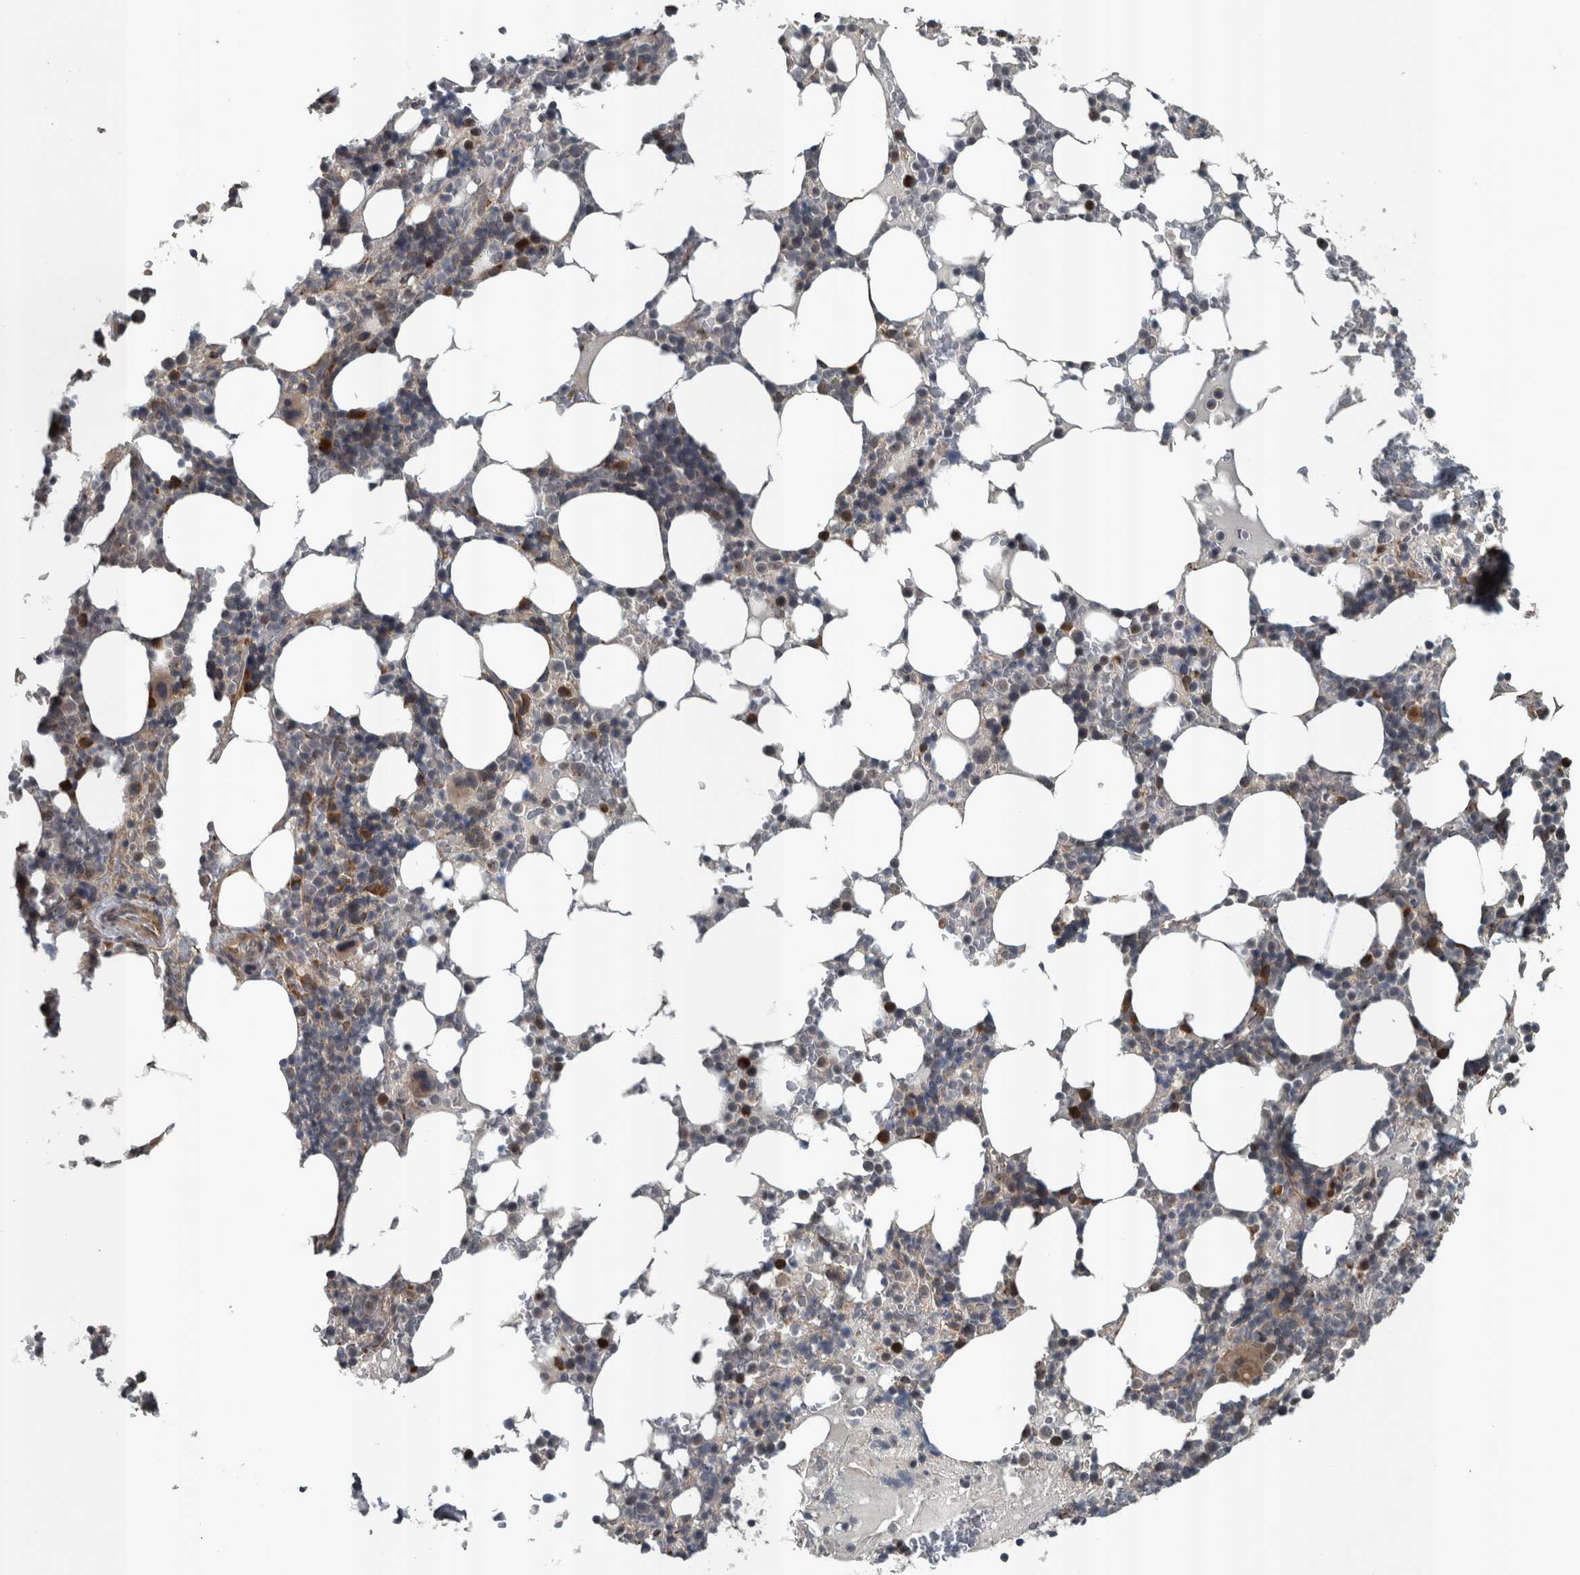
{"staining": {"intensity": "moderate", "quantity": "<25%", "location": "cytoplasmic/membranous"}, "tissue": "bone marrow", "cell_type": "Hematopoietic cells", "image_type": "normal", "snomed": [{"axis": "morphology", "description": "Normal tissue, NOS"}, {"axis": "topography", "description": "Bone marrow"}], "caption": "Moderate cytoplasmic/membranous staining is appreciated in approximately <25% of hematopoietic cells in normal bone marrow. The protein of interest is stained brown, and the nuclei are stained in blue (DAB IHC with brightfield microscopy, high magnification).", "gene": "ZNF345", "patient": {"sex": "male", "age": 58}}